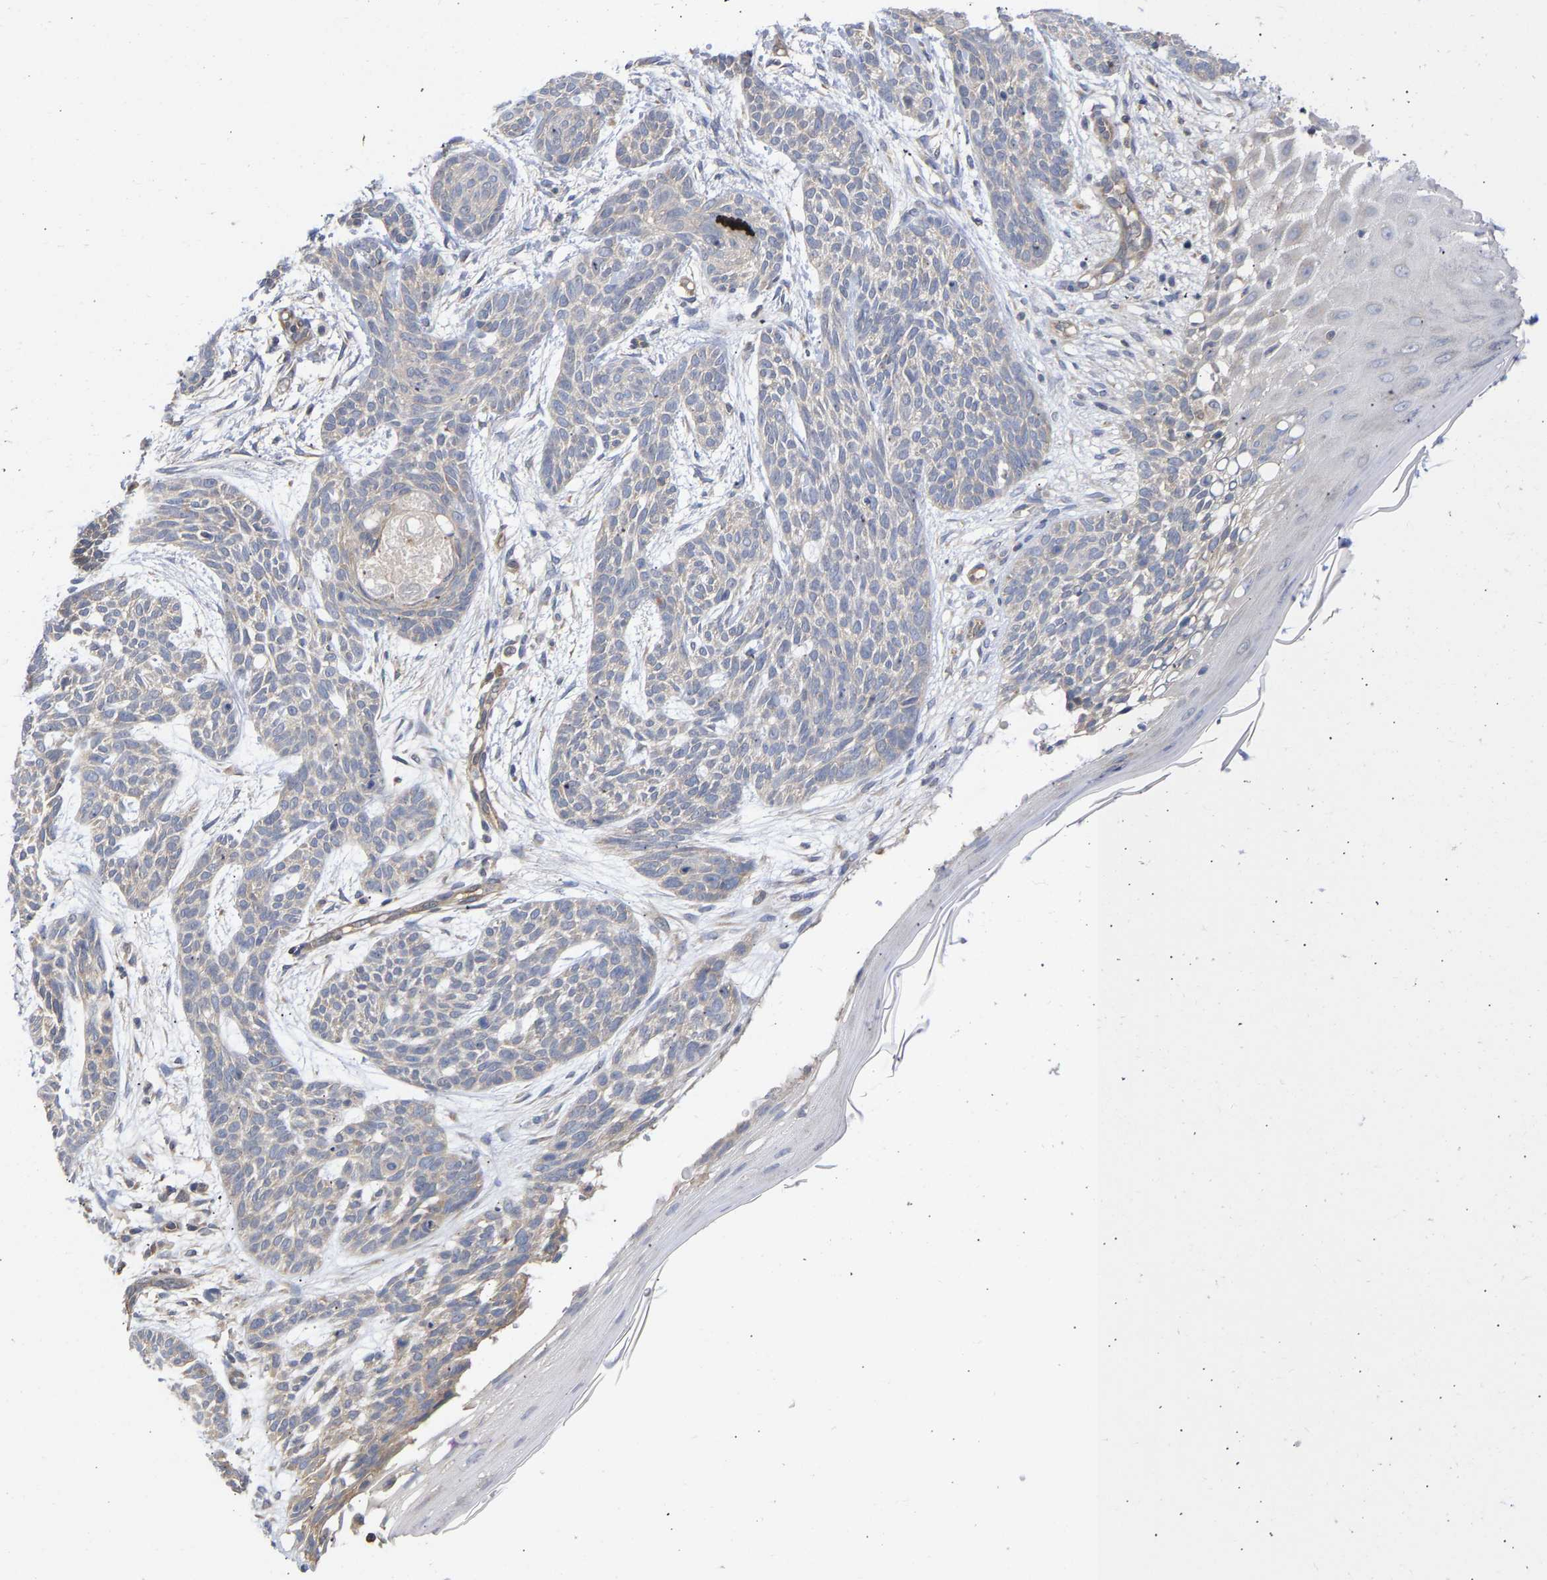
{"staining": {"intensity": "negative", "quantity": "none", "location": "none"}, "tissue": "skin cancer", "cell_type": "Tumor cells", "image_type": "cancer", "snomed": [{"axis": "morphology", "description": "Basal cell carcinoma"}, {"axis": "topography", "description": "Skin"}], "caption": "There is no significant expression in tumor cells of skin basal cell carcinoma.", "gene": "MAP2K3", "patient": {"sex": "female", "age": 59}}